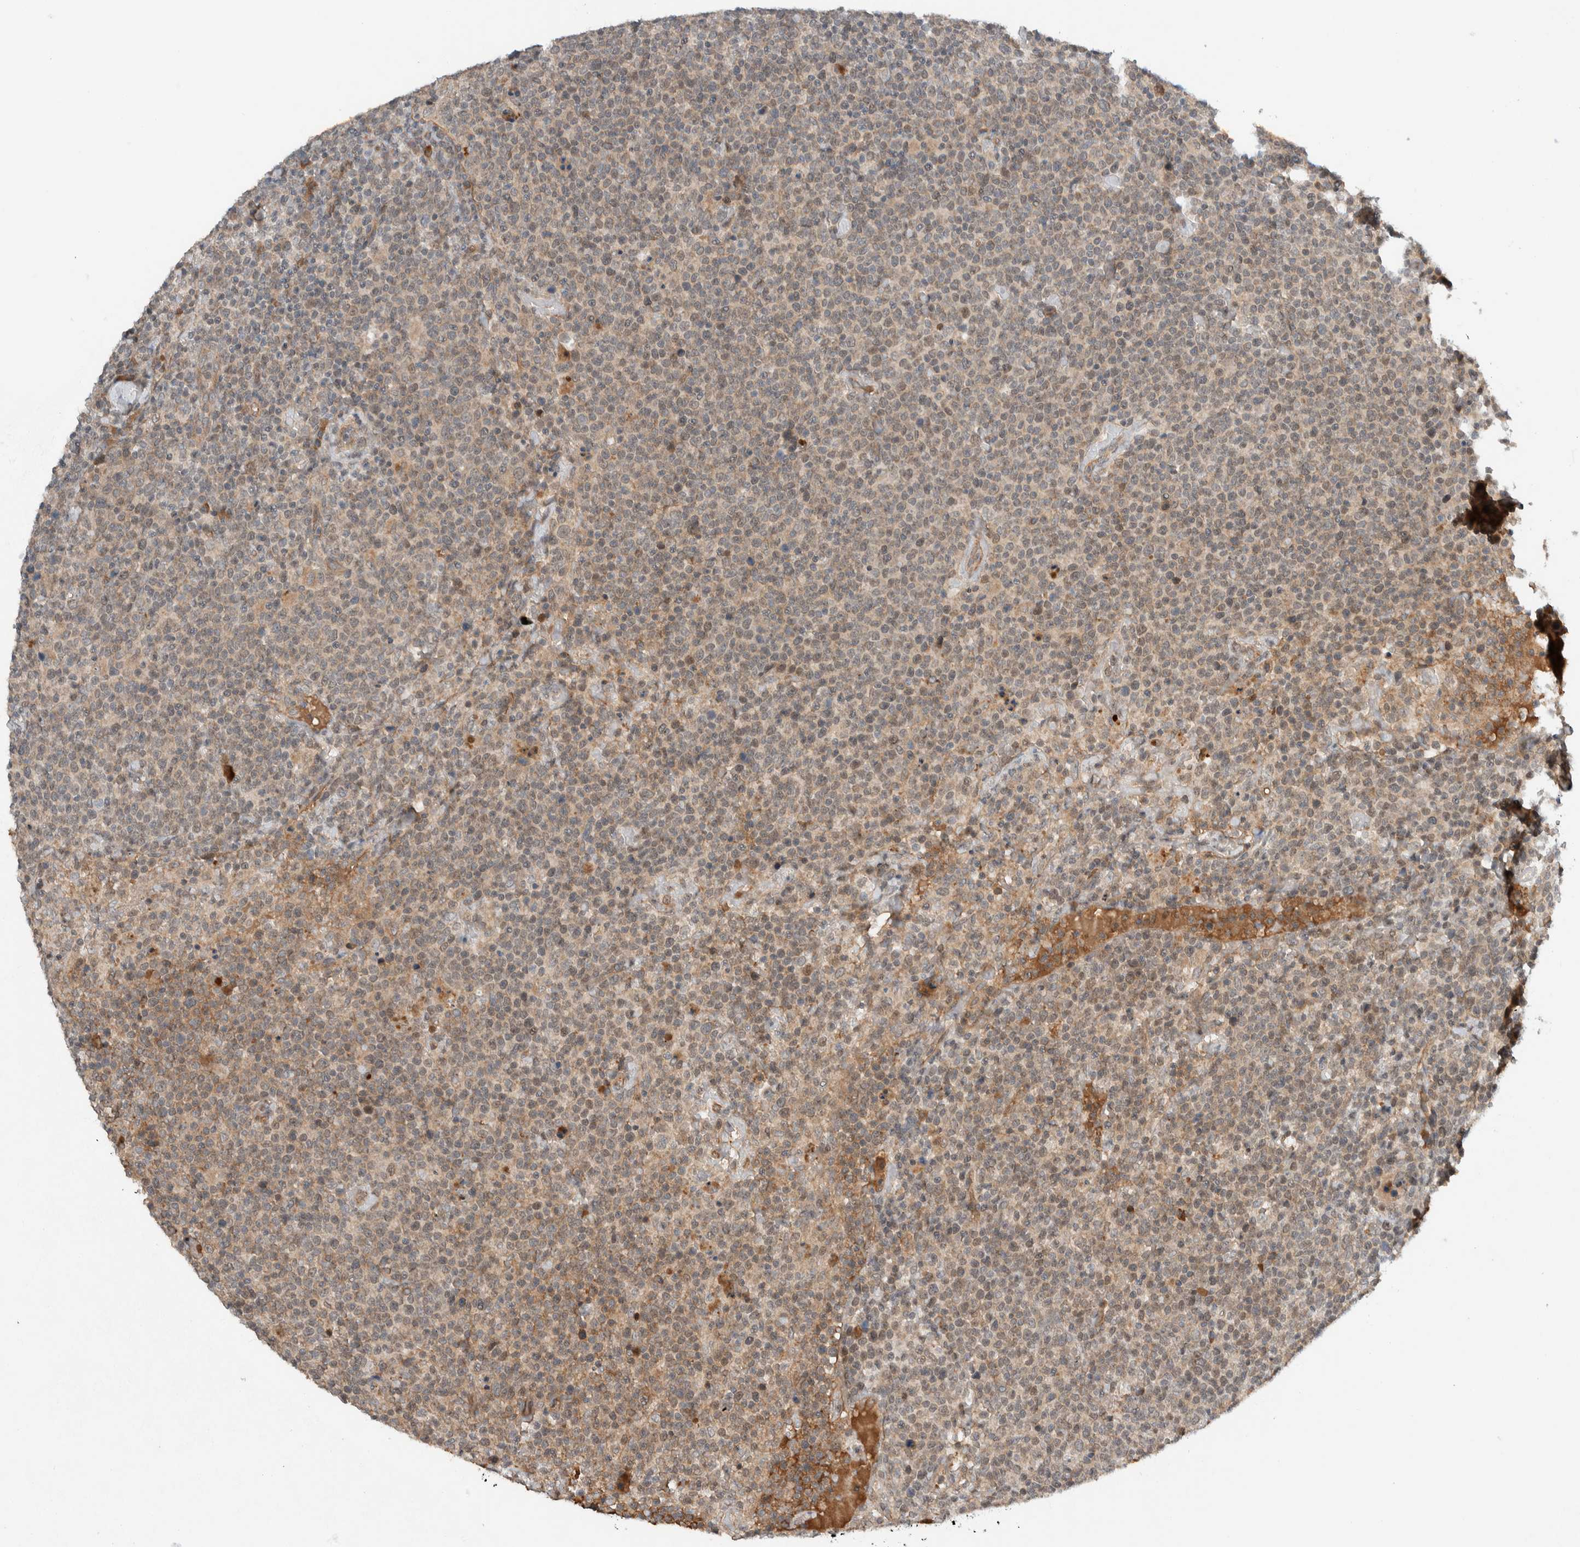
{"staining": {"intensity": "weak", "quantity": ">75%", "location": "cytoplasmic/membranous"}, "tissue": "lymphoma", "cell_type": "Tumor cells", "image_type": "cancer", "snomed": [{"axis": "morphology", "description": "Malignant lymphoma, non-Hodgkin's type, High grade"}, {"axis": "topography", "description": "Lymph node"}], "caption": "Lymphoma stained with a brown dye reveals weak cytoplasmic/membranous positive positivity in approximately >75% of tumor cells.", "gene": "ARMC7", "patient": {"sex": "male", "age": 61}}